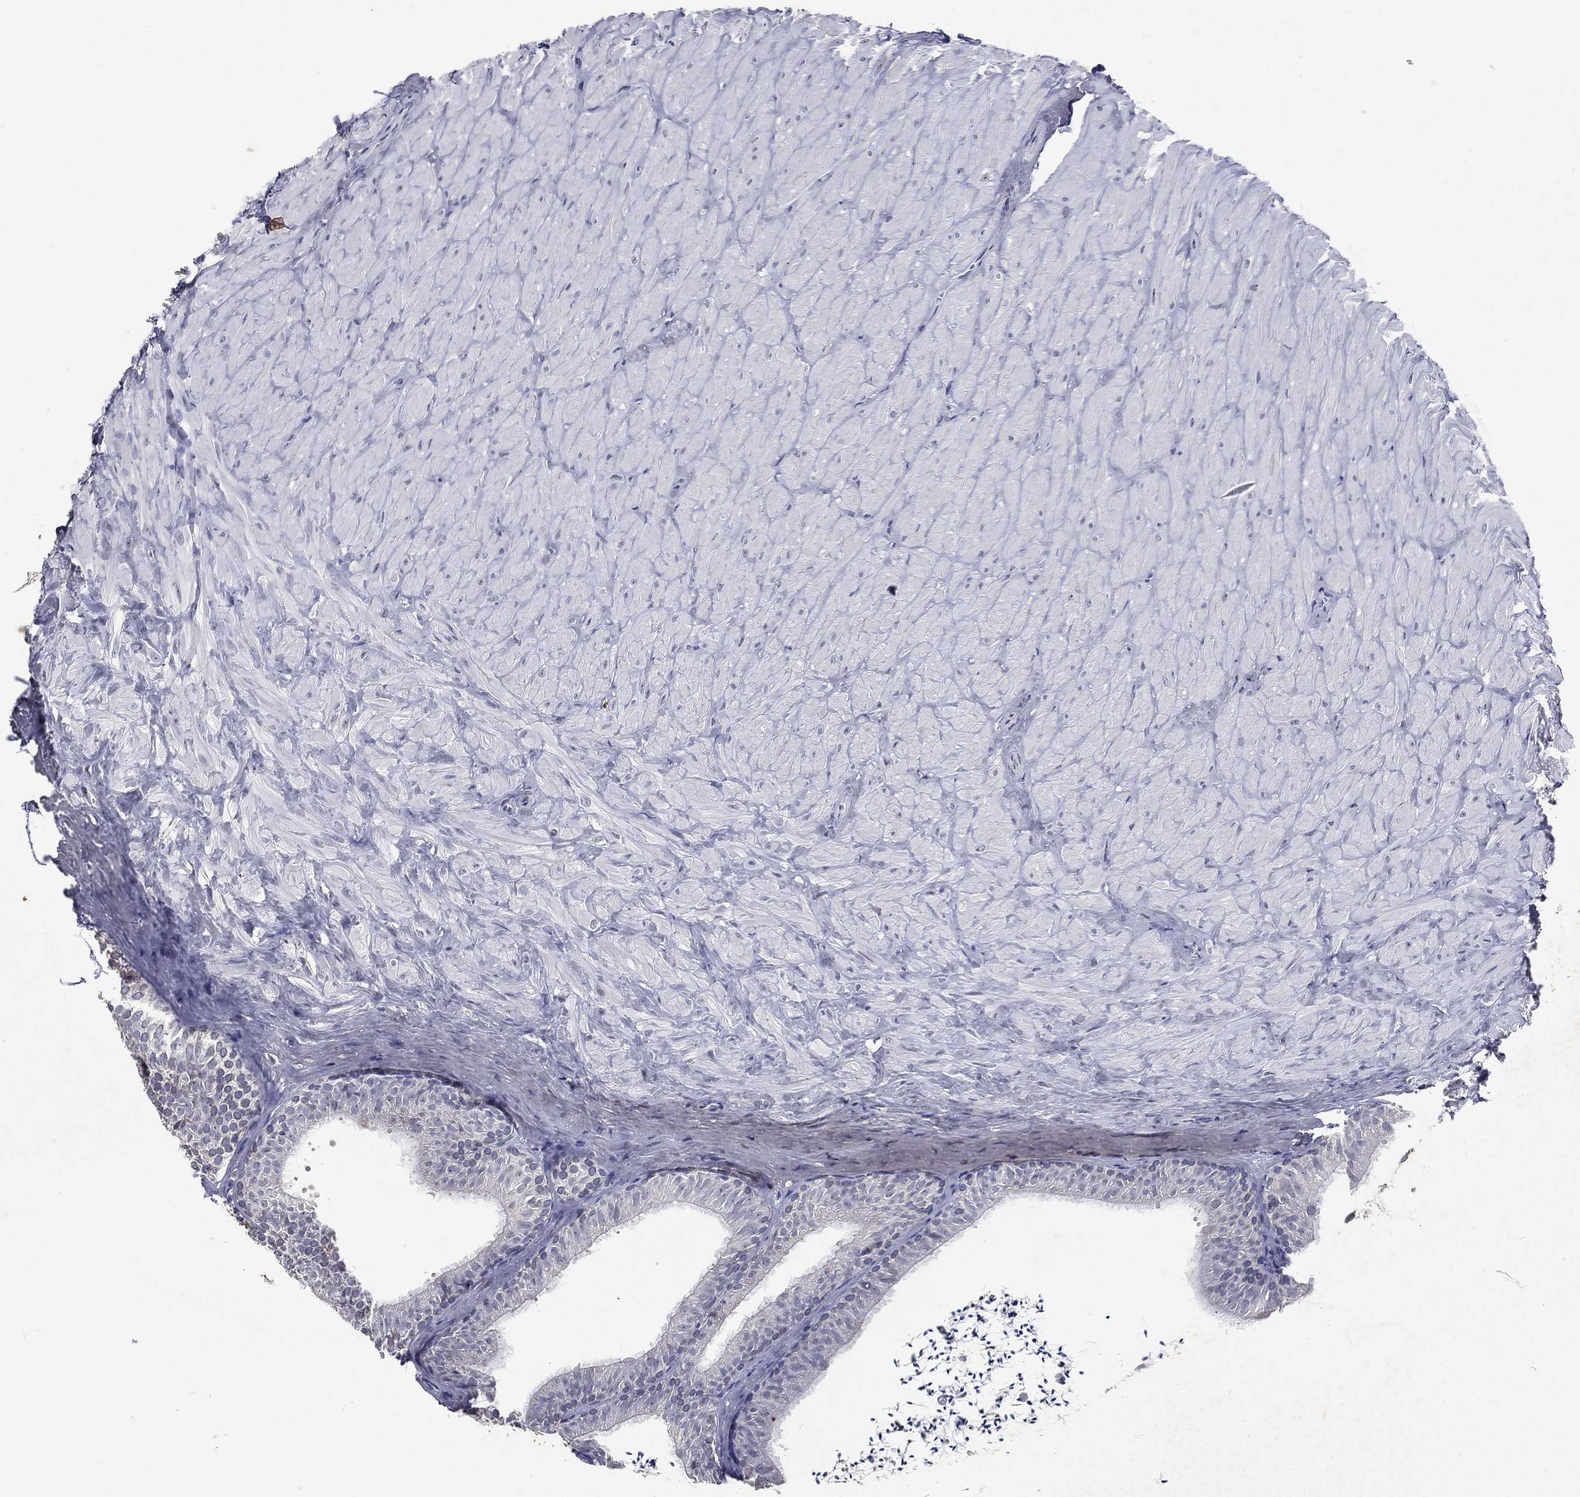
{"staining": {"intensity": "negative", "quantity": "none", "location": "none"}, "tissue": "epididymis", "cell_type": "Glandular cells", "image_type": "normal", "snomed": [{"axis": "morphology", "description": "Normal tissue, NOS"}, {"axis": "topography", "description": "Epididymis"}], "caption": "A photomicrograph of human epididymis is negative for staining in glandular cells. (Brightfield microscopy of DAB (3,3'-diaminobenzidine) IHC at high magnification).", "gene": "SLC34A2", "patient": {"sex": "male", "age": 32}}